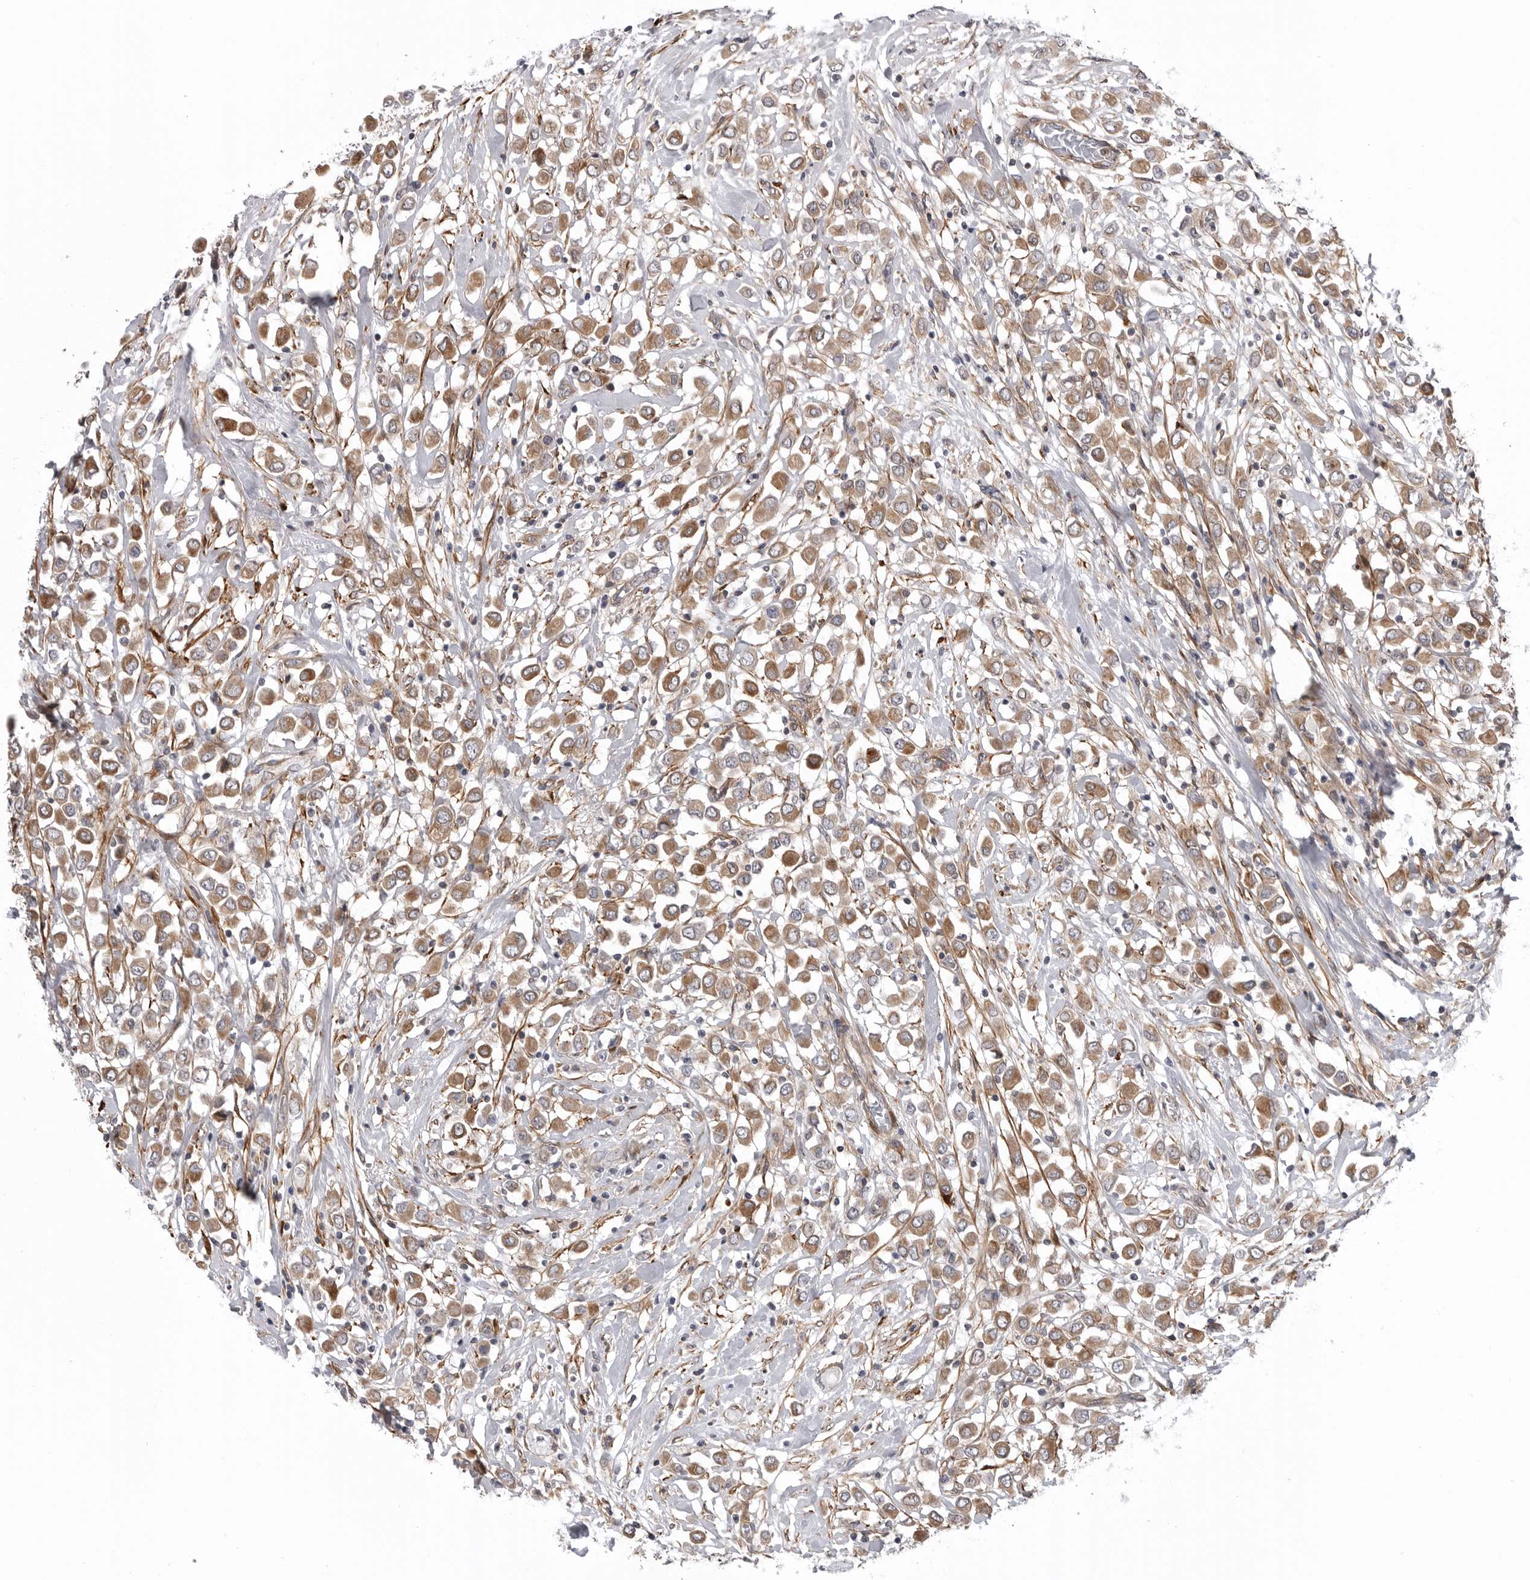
{"staining": {"intensity": "moderate", "quantity": ">75%", "location": "cytoplasmic/membranous"}, "tissue": "breast cancer", "cell_type": "Tumor cells", "image_type": "cancer", "snomed": [{"axis": "morphology", "description": "Duct carcinoma"}, {"axis": "topography", "description": "Breast"}], "caption": "Immunohistochemical staining of breast cancer (intraductal carcinoma) reveals moderate cytoplasmic/membranous protein expression in about >75% of tumor cells. The staining was performed using DAB, with brown indicating positive protein expression. Nuclei are stained blue with hematoxylin.", "gene": "SCP2", "patient": {"sex": "female", "age": 61}}